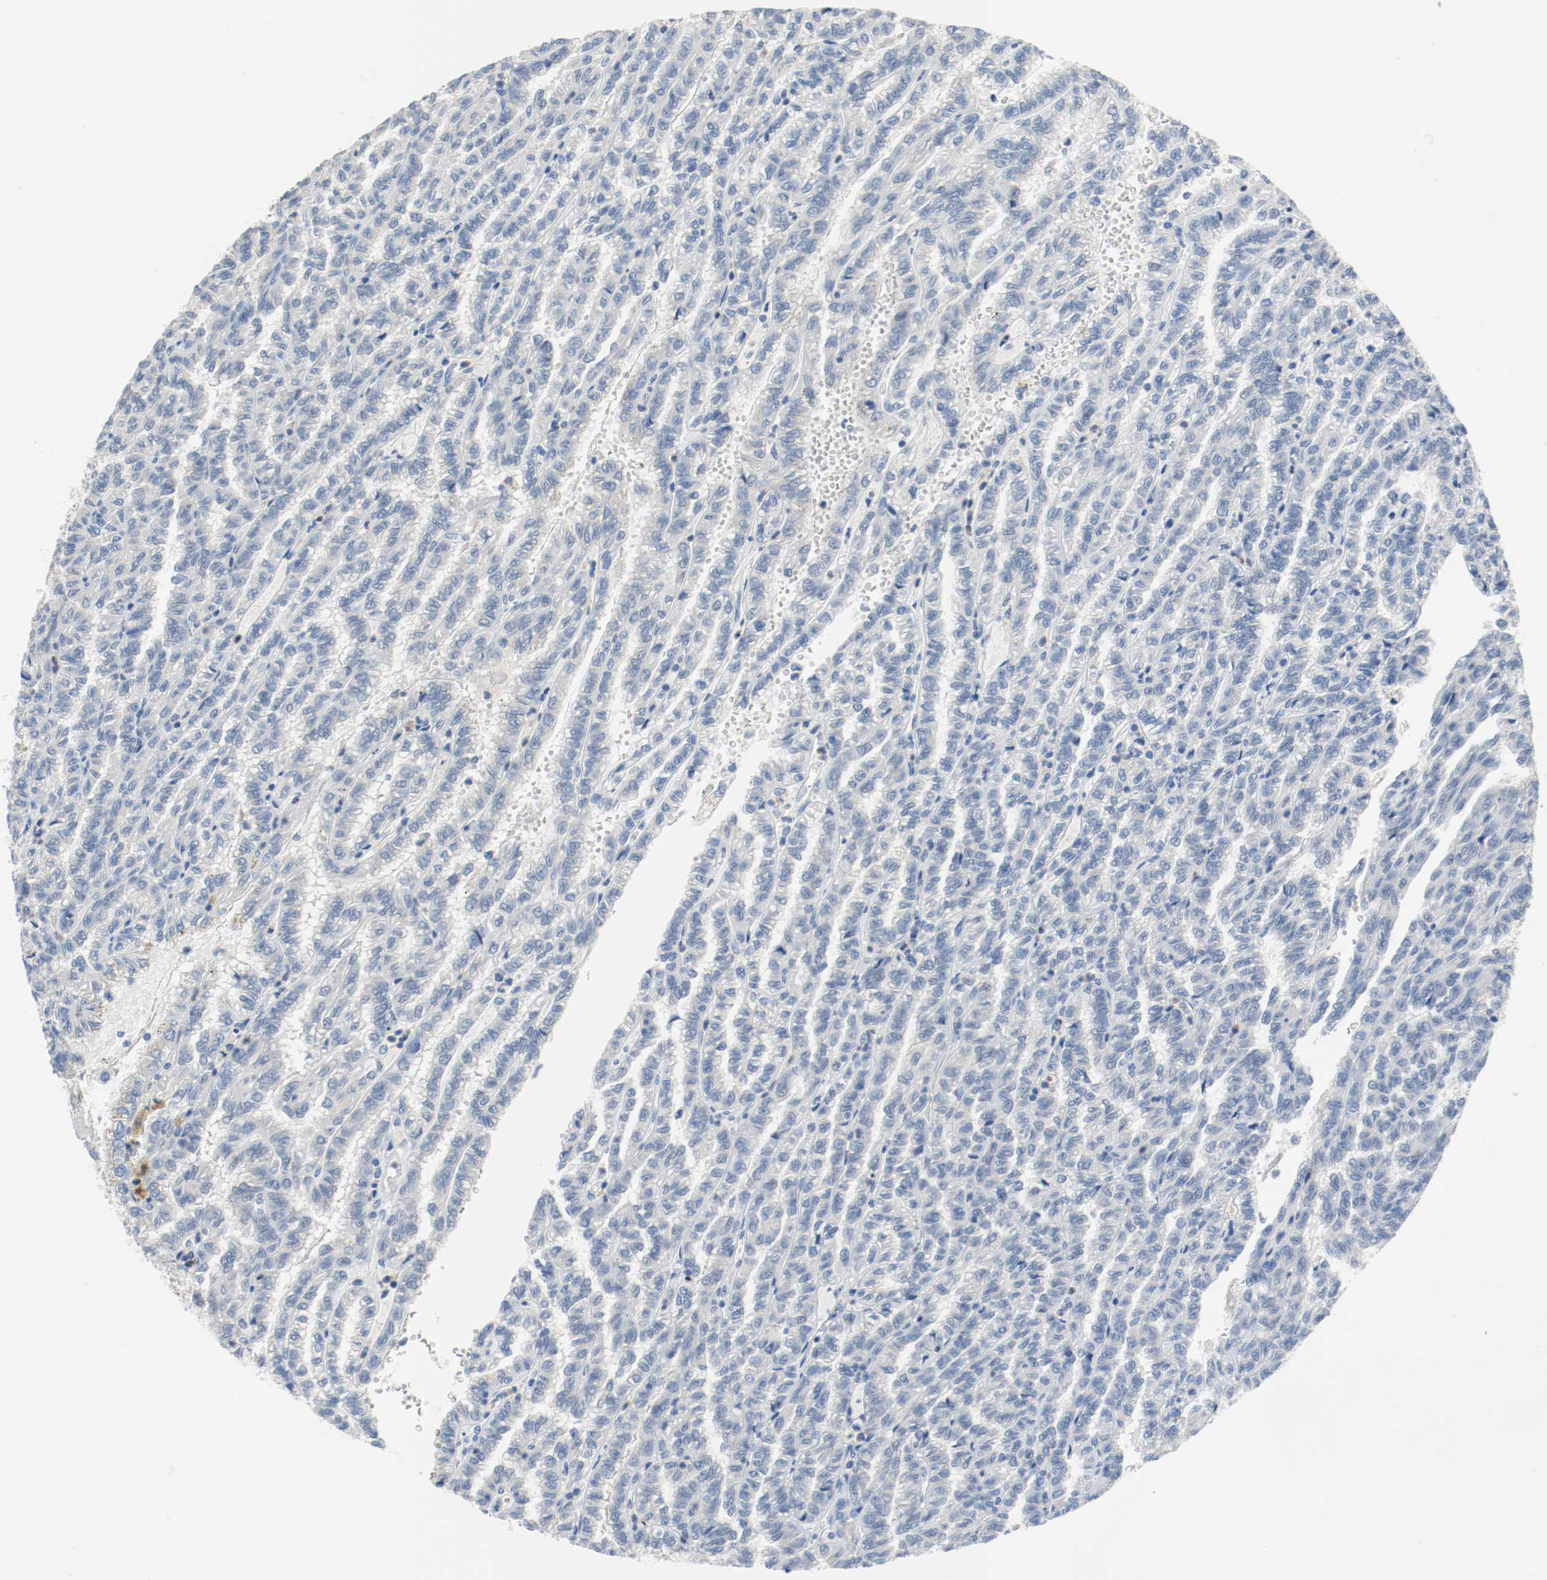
{"staining": {"intensity": "negative", "quantity": "none", "location": "none"}, "tissue": "renal cancer", "cell_type": "Tumor cells", "image_type": "cancer", "snomed": [{"axis": "morphology", "description": "Inflammation, NOS"}, {"axis": "morphology", "description": "Adenocarcinoma, NOS"}, {"axis": "topography", "description": "Kidney"}], "caption": "Immunohistochemistry (IHC) of adenocarcinoma (renal) demonstrates no expression in tumor cells.", "gene": "ASH1L", "patient": {"sex": "male", "age": 68}}